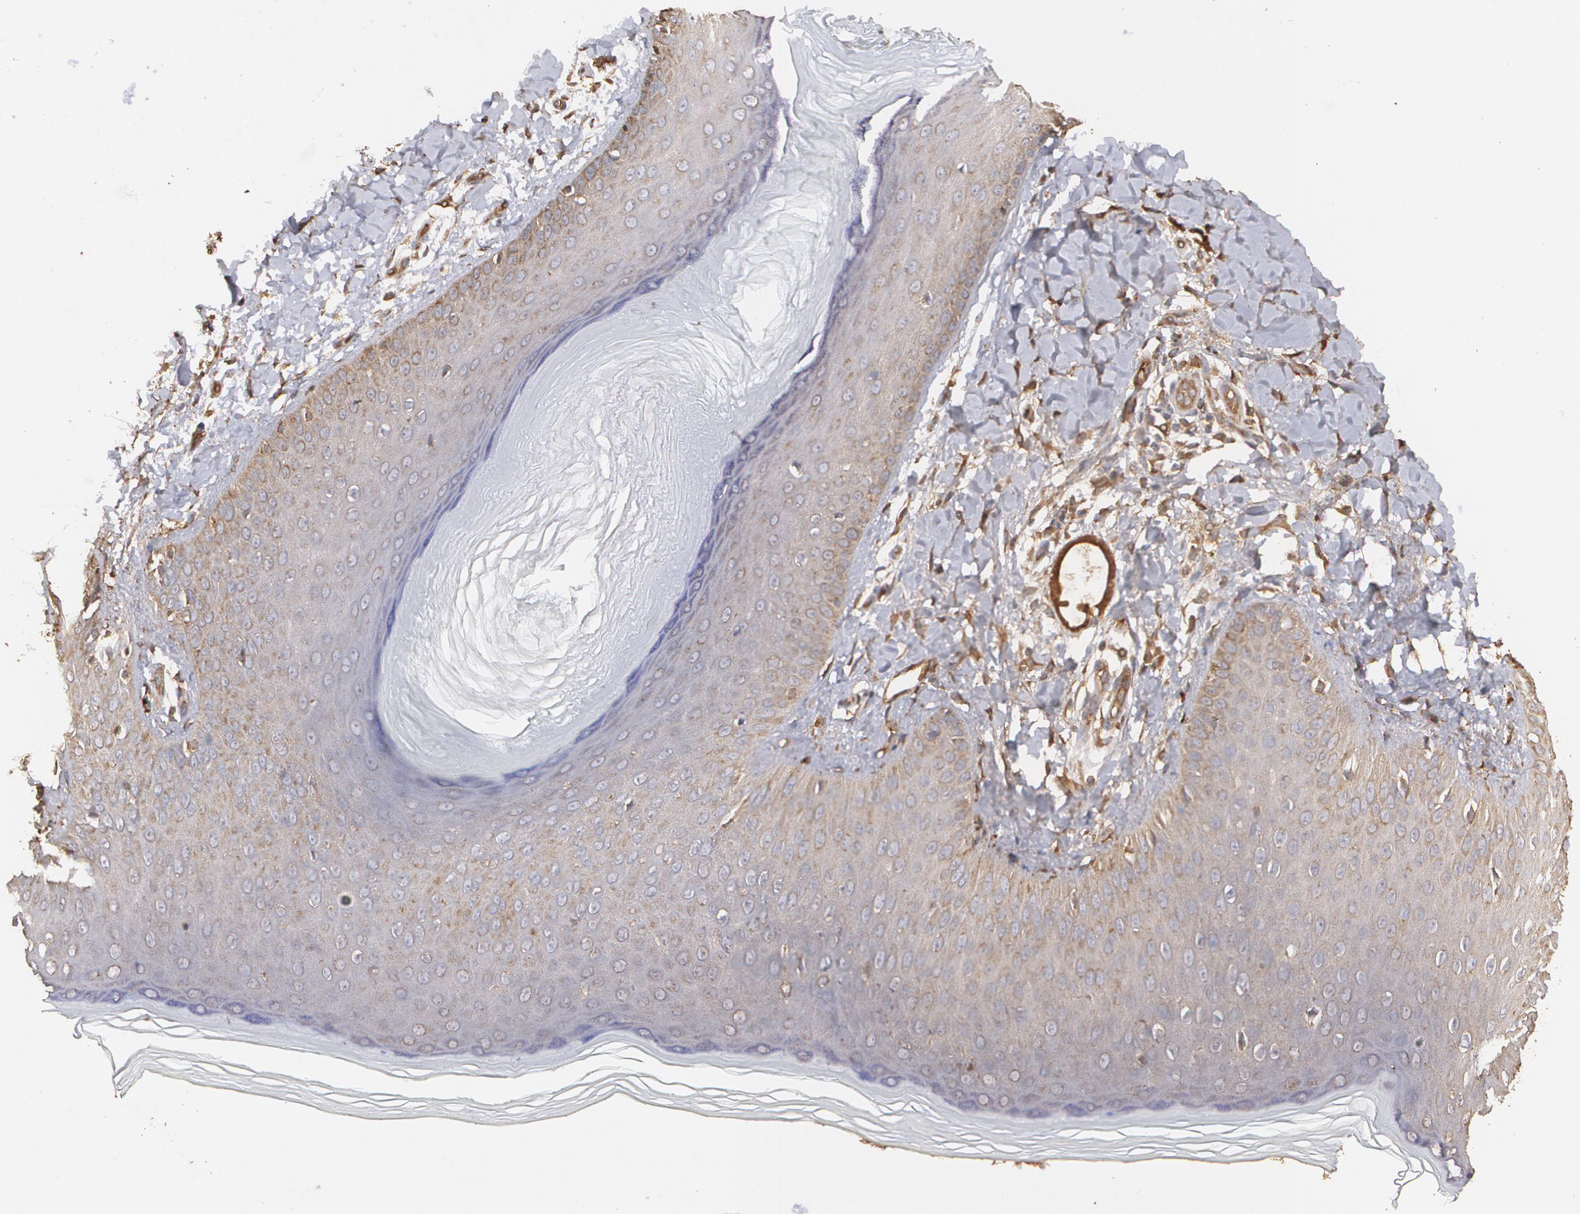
{"staining": {"intensity": "weak", "quantity": ">75%", "location": "cytoplasmic/membranous"}, "tissue": "skin", "cell_type": "Epidermal cells", "image_type": "normal", "snomed": [{"axis": "morphology", "description": "Normal tissue, NOS"}, {"axis": "morphology", "description": "Inflammation, NOS"}, {"axis": "topography", "description": "Soft tissue"}, {"axis": "topography", "description": "Anal"}], "caption": "IHC micrograph of benign skin stained for a protein (brown), which shows low levels of weak cytoplasmic/membranous positivity in about >75% of epidermal cells.", "gene": "PON1", "patient": {"sex": "female", "age": 15}}